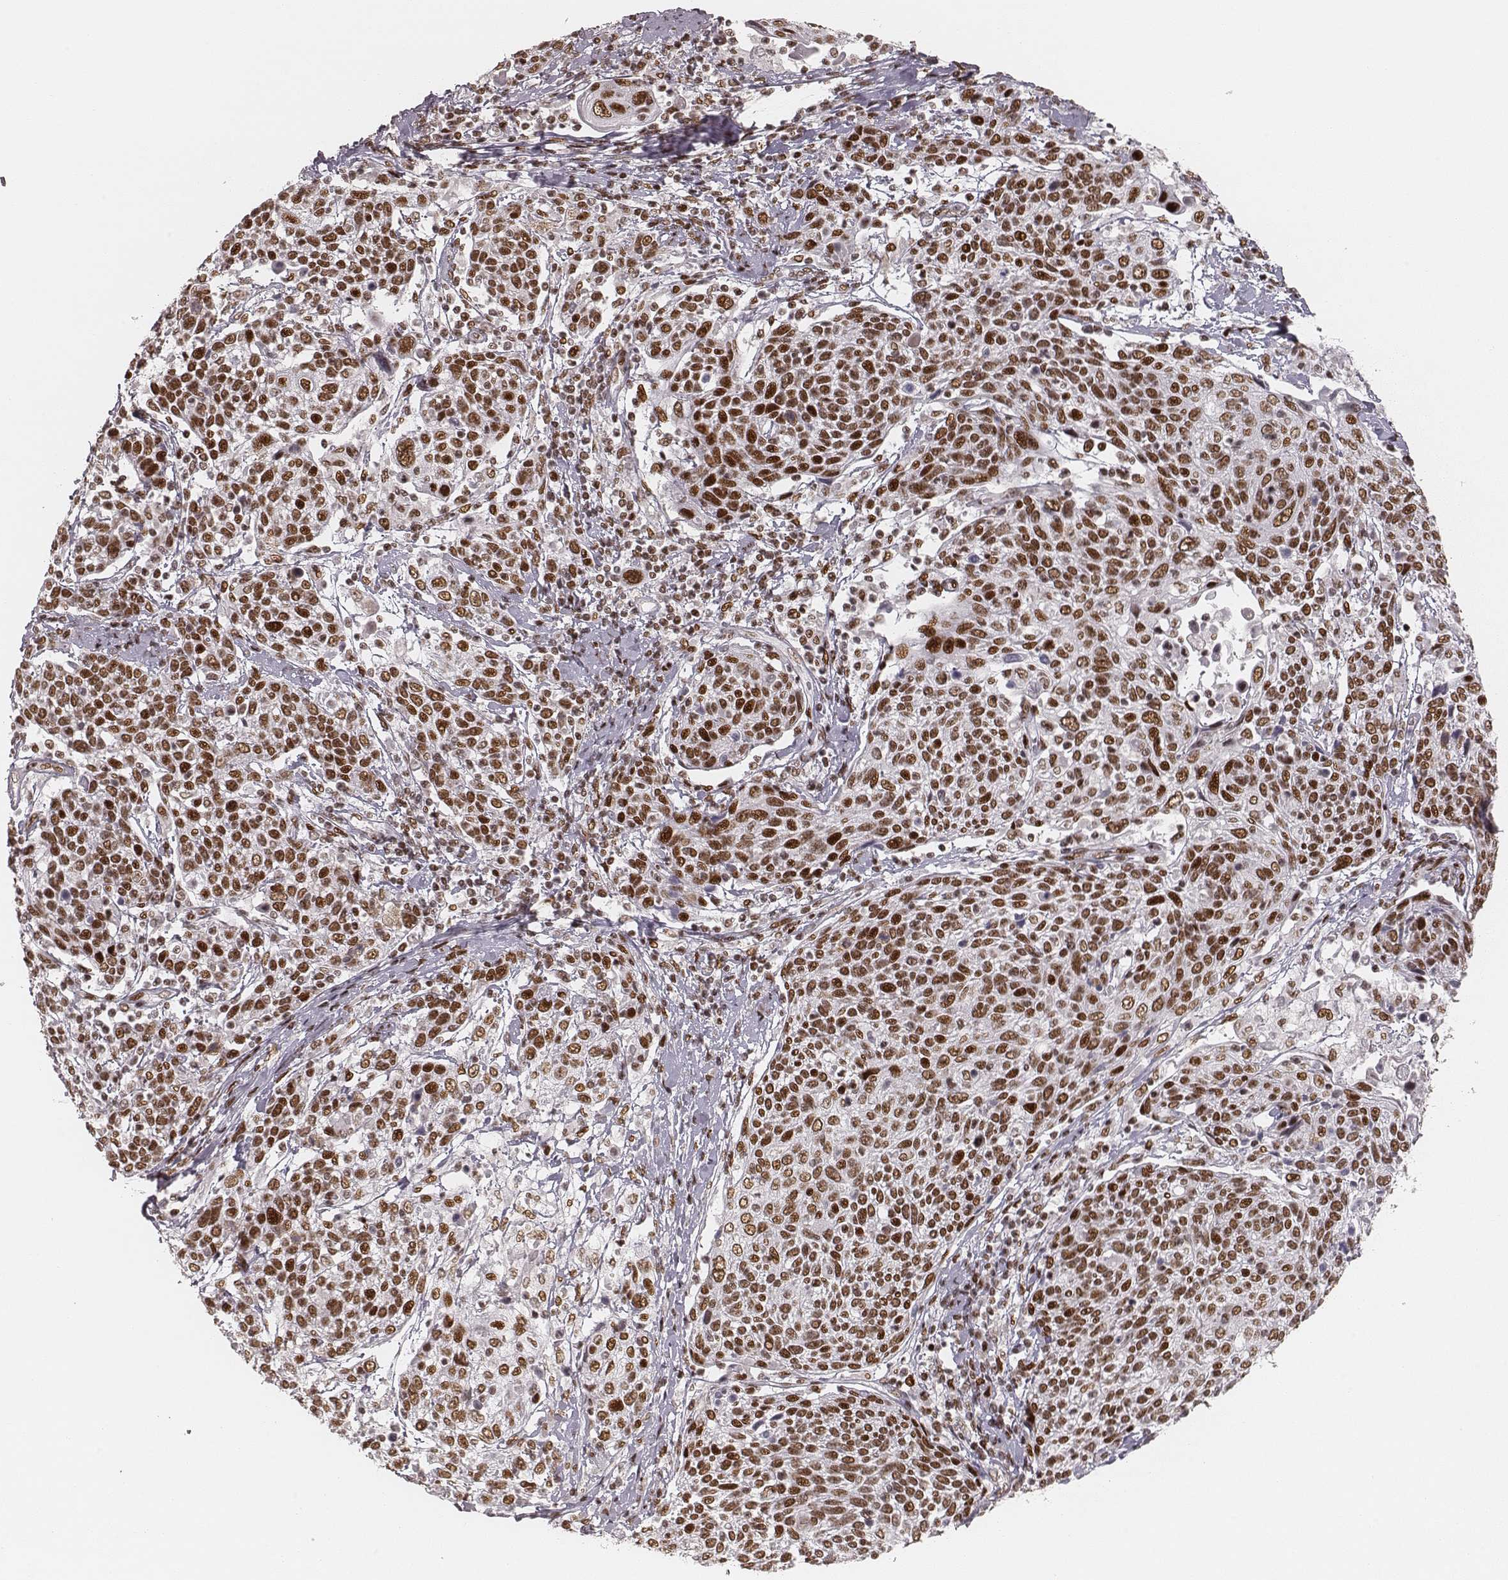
{"staining": {"intensity": "strong", "quantity": ">75%", "location": "nuclear"}, "tissue": "cervical cancer", "cell_type": "Tumor cells", "image_type": "cancer", "snomed": [{"axis": "morphology", "description": "Squamous cell carcinoma, NOS"}, {"axis": "topography", "description": "Cervix"}], "caption": "Cervical squamous cell carcinoma was stained to show a protein in brown. There is high levels of strong nuclear expression in about >75% of tumor cells.", "gene": "HNRNPC", "patient": {"sex": "female", "age": 61}}